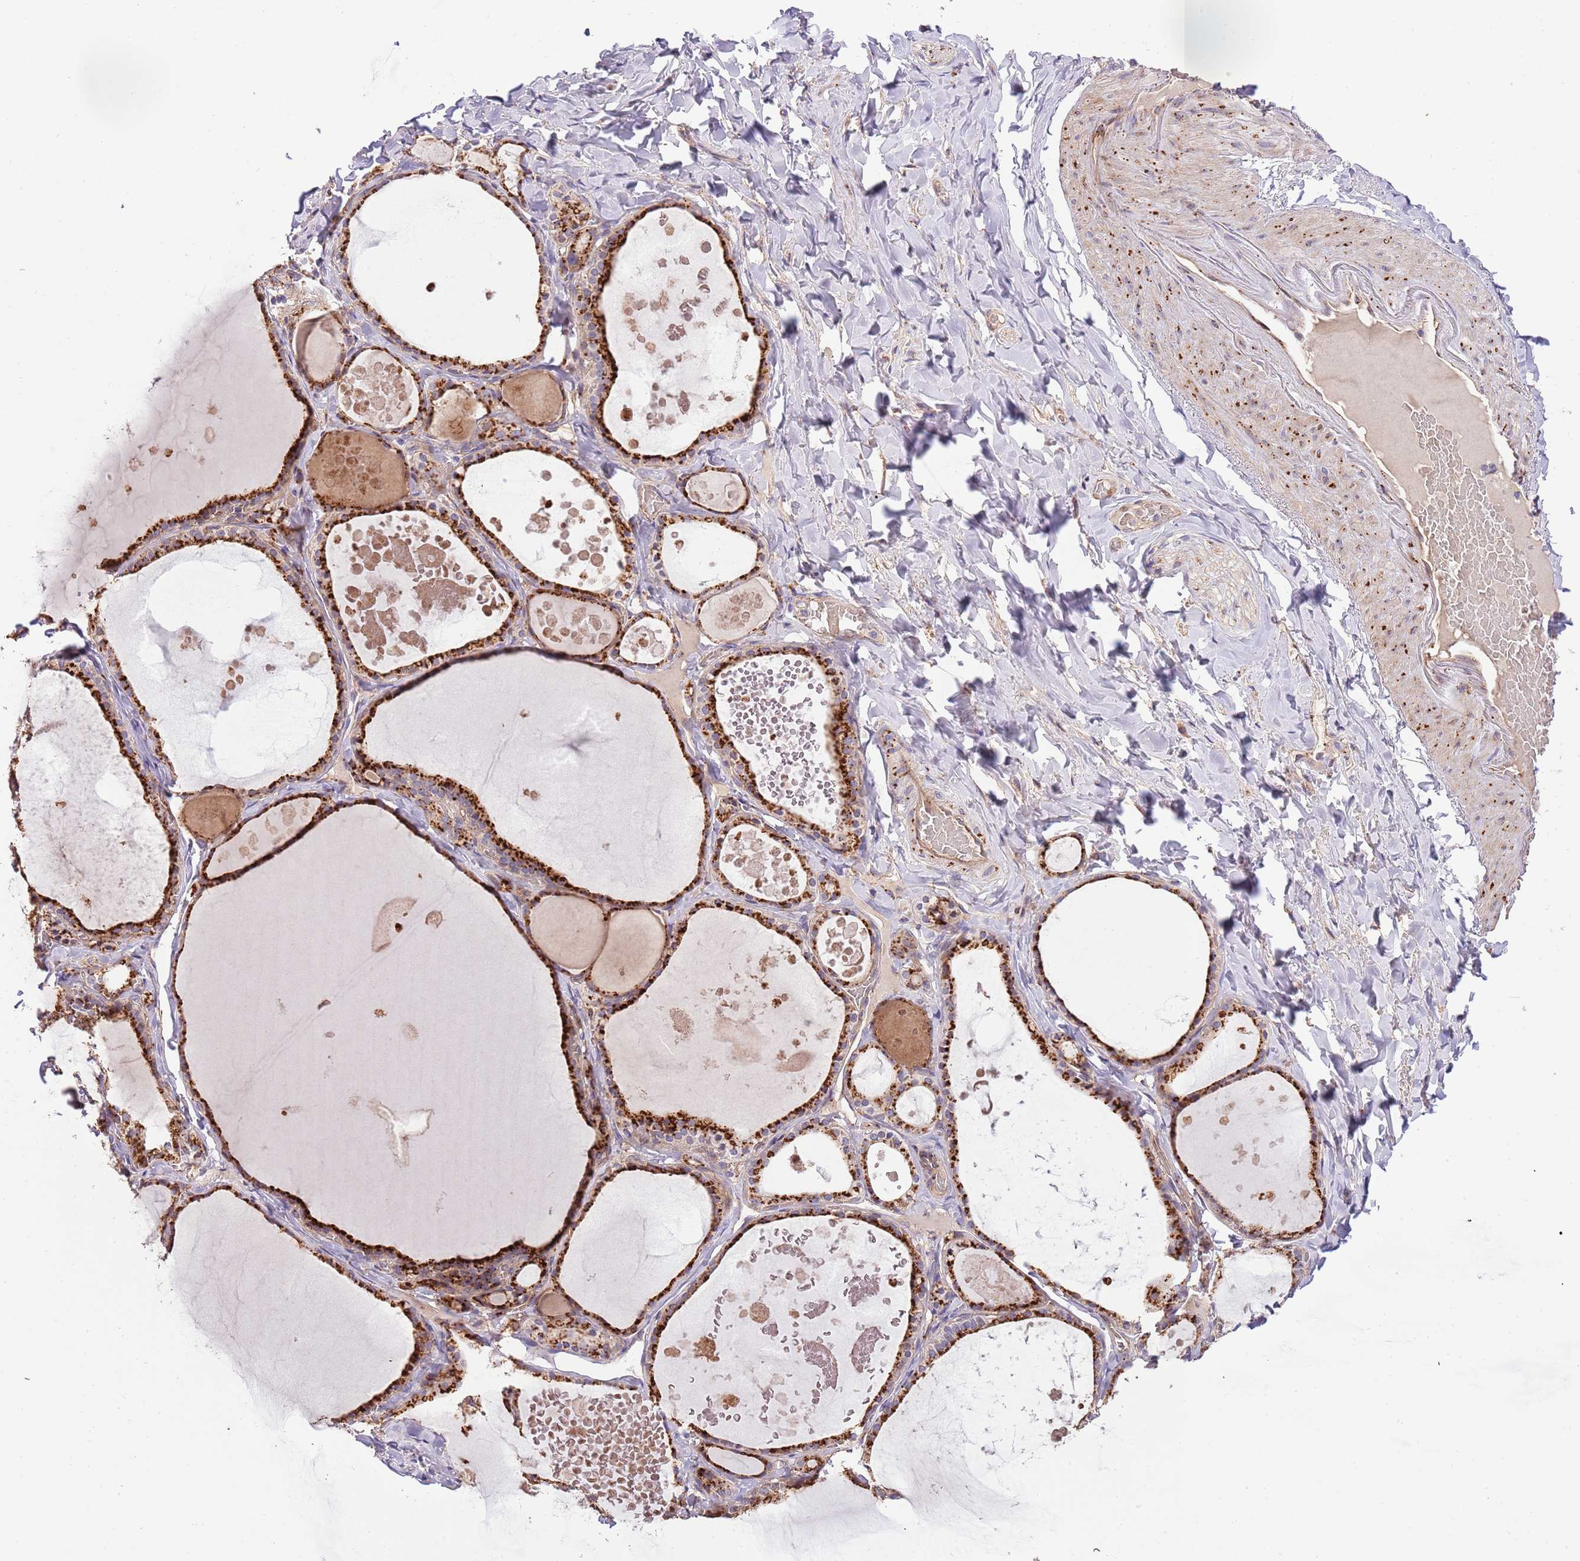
{"staining": {"intensity": "strong", "quantity": ">75%", "location": "cytoplasmic/membranous"}, "tissue": "thyroid gland", "cell_type": "Glandular cells", "image_type": "normal", "snomed": [{"axis": "morphology", "description": "Normal tissue, NOS"}, {"axis": "topography", "description": "Thyroid gland"}], "caption": "This is an image of immunohistochemistry (IHC) staining of benign thyroid gland, which shows strong positivity in the cytoplasmic/membranous of glandular cells.", "gene": "DOCK6", "patient": {"sex": "male", "age": 56}}